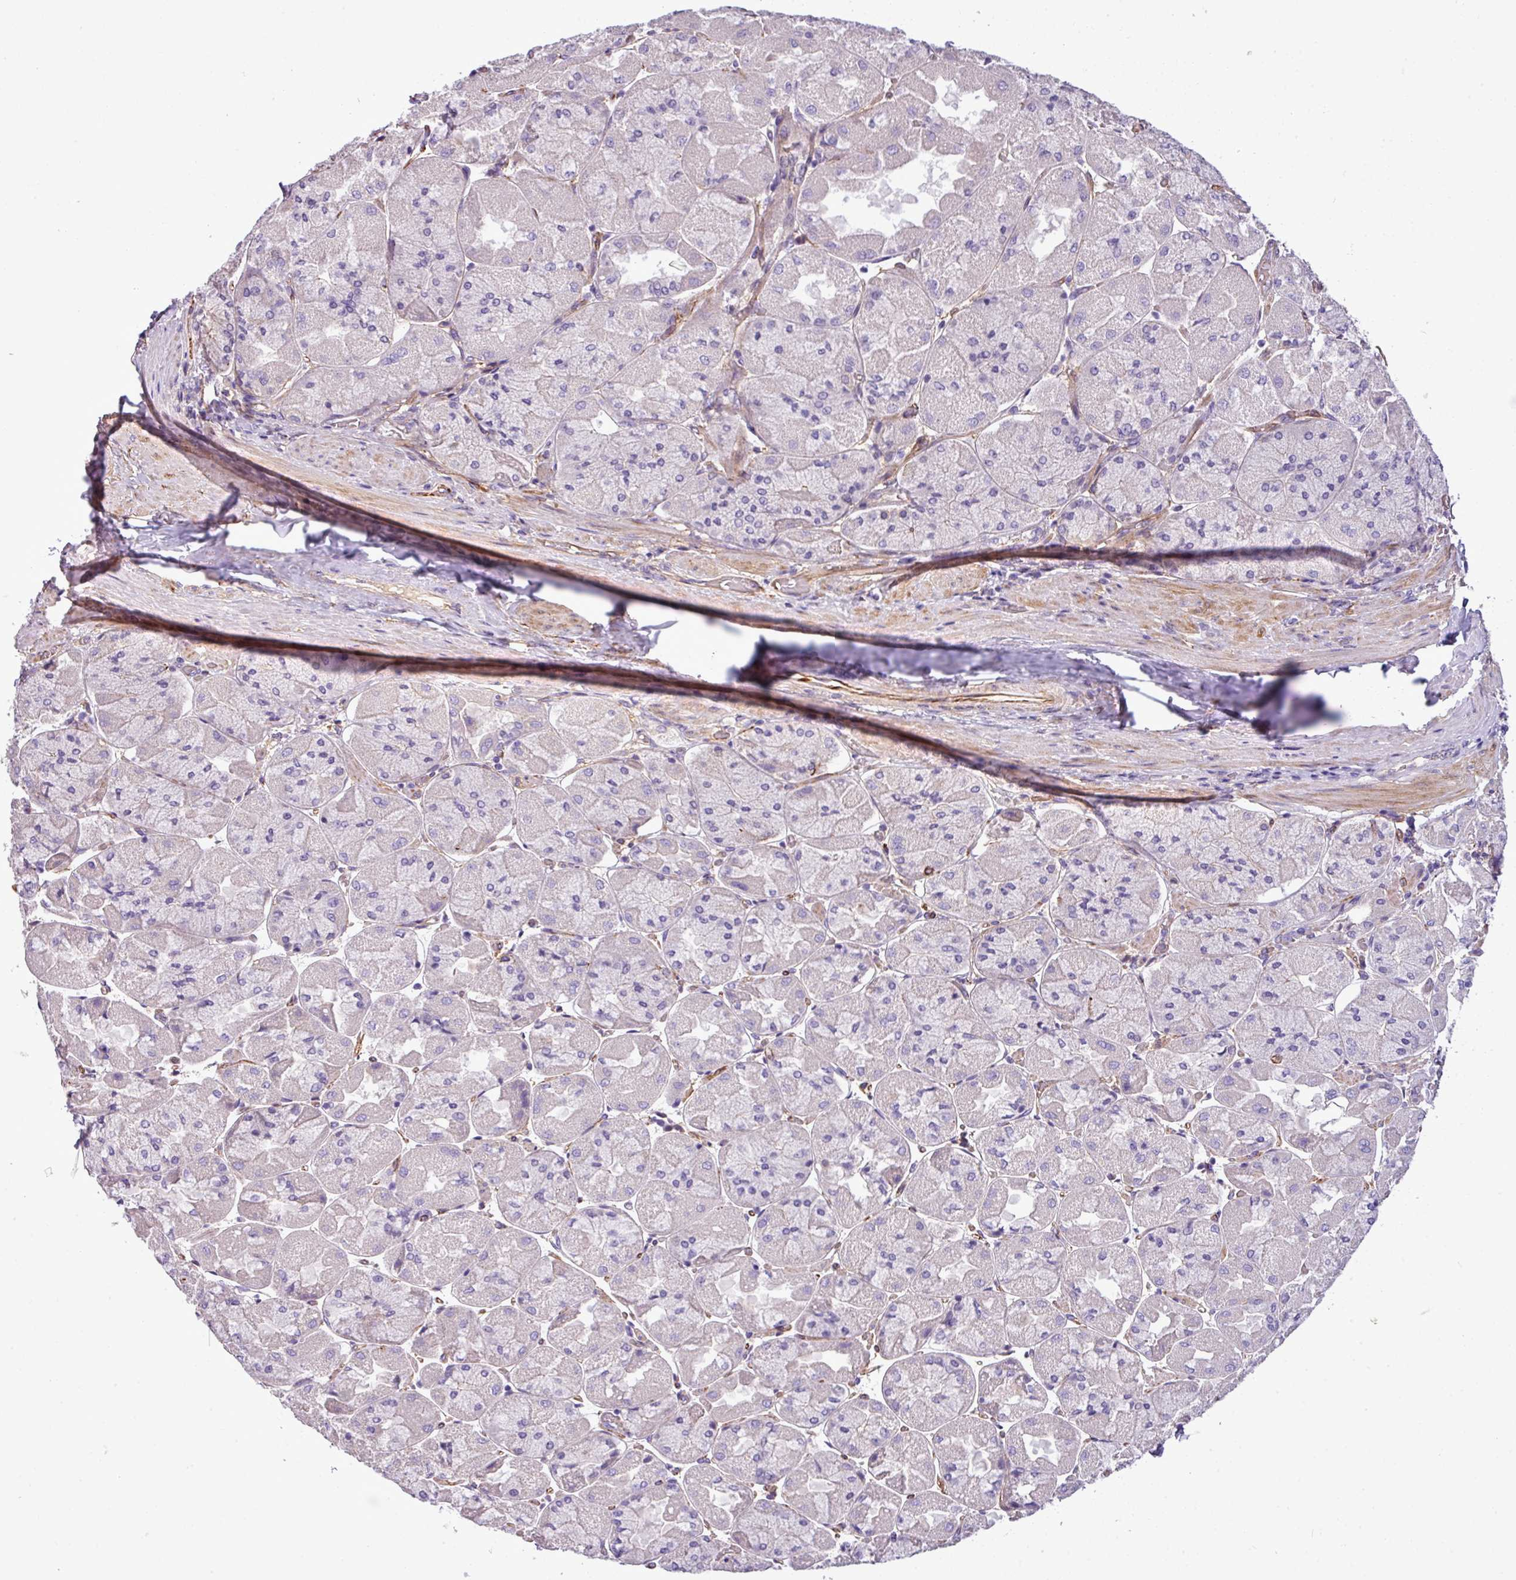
{"staining": {"intensity": "negative", "quantity": "none", "location": "none"}, "tissue": "stomach", "cell_type": "Glandular cells", "image_type": "normal", "snomed": [{"axis": "morphology", "description": "Normal tissue, NOS"}, {"axis": "topography", "description": "Stomach"}], "caption": "A histopathology image of human stomach is negative for staining in glandular cells. (DAB IHC visualized using brightfield microscopy, high magnification).", "gene": "PARD6A", "patient": {"sex": "female", "age": 61}}